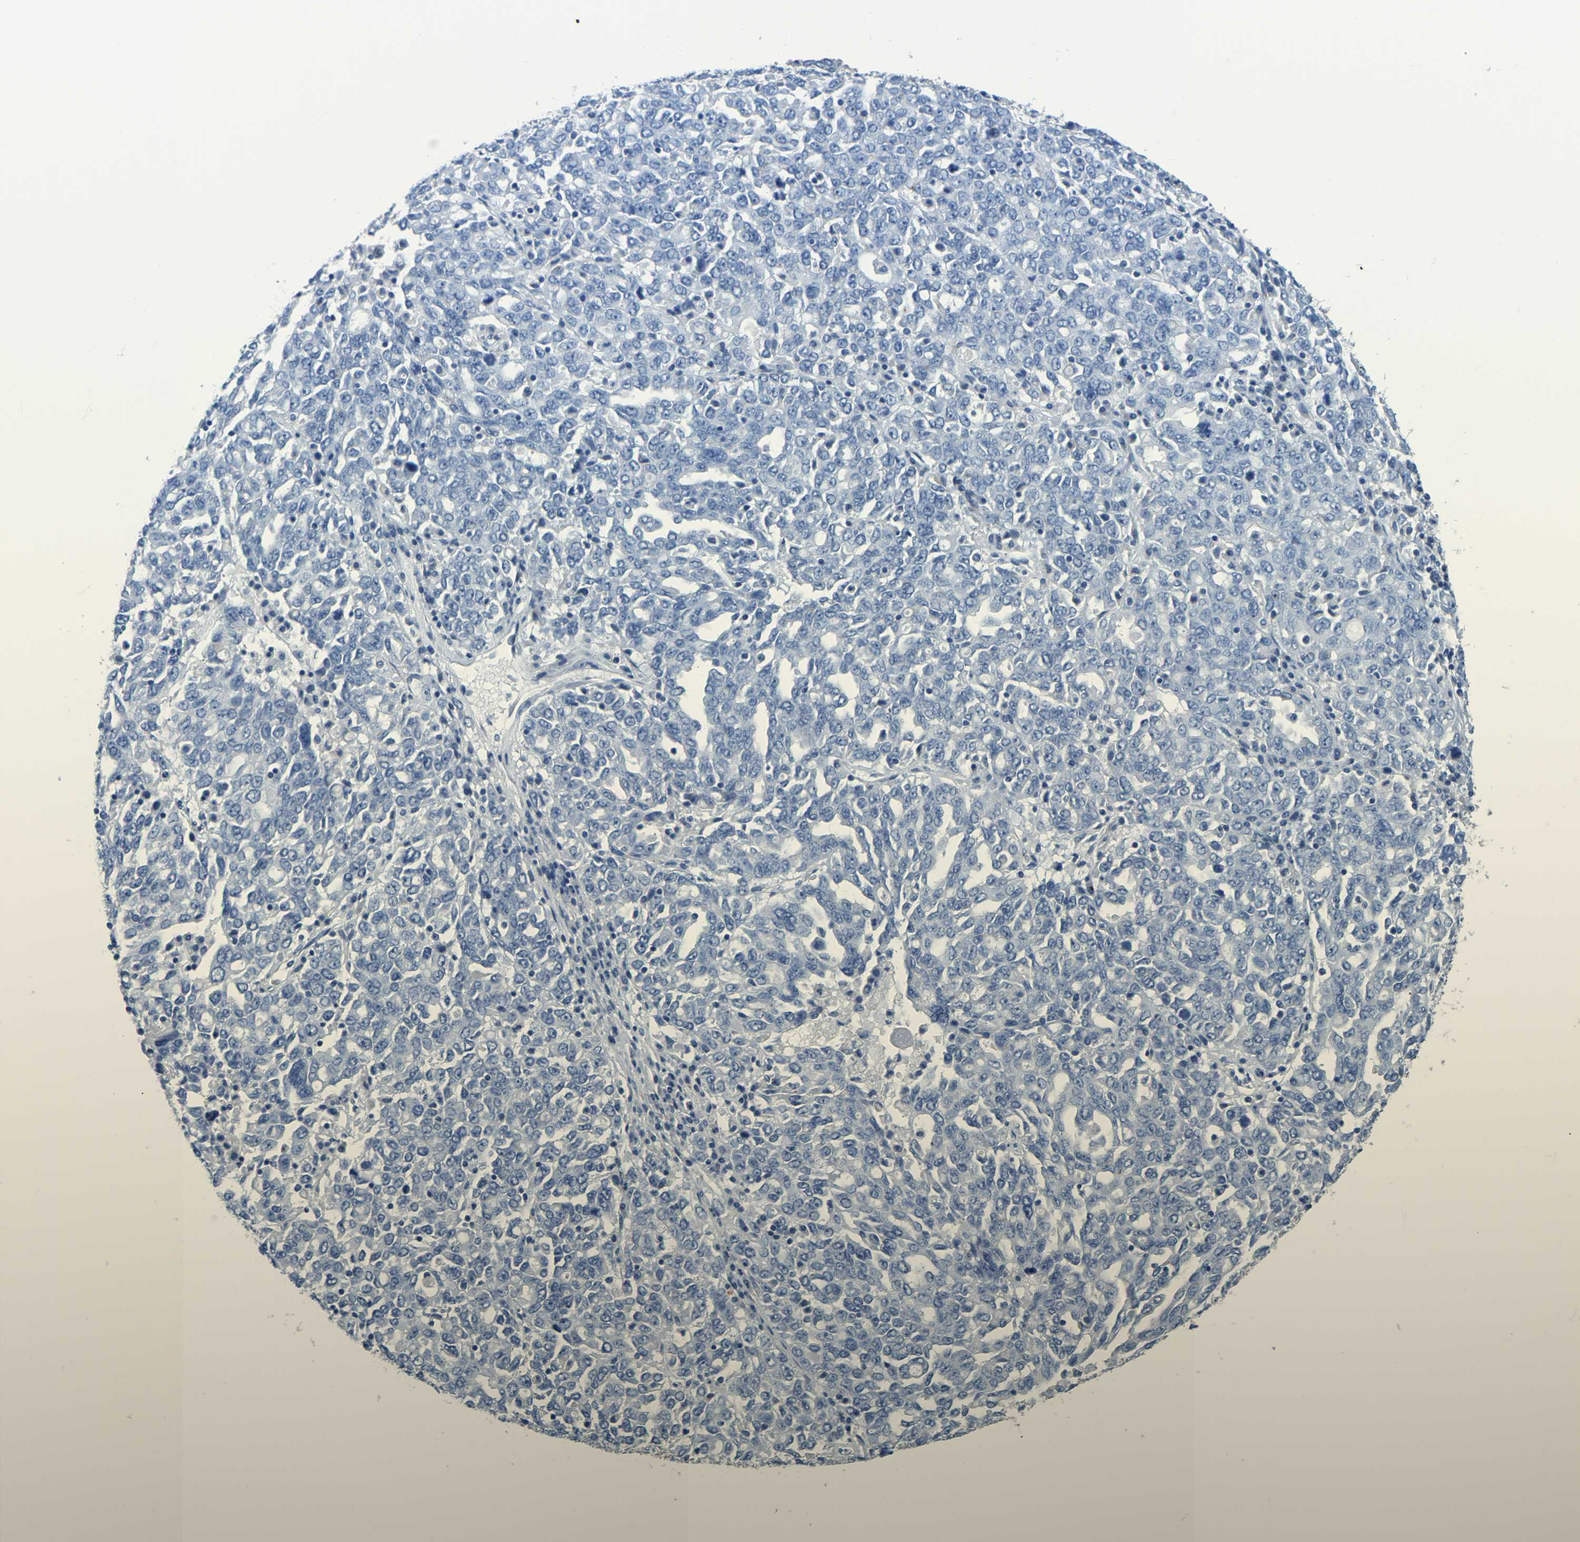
{"staining": {"intensity": "negative", "quantity": "none", "location": "none"}, "tissue": "ovarian cancer", "cell_type": "Tumor cells", "image_type": "cancer", "snomed": [{"axis": "morphology", "description": "Carcinoma, endometroid"}, {"axis": "topography", "description": "Ovary"}], "caption": "High magnification brightfield microscopy of ovarian cancer stained with DAB (3,3'-diaminobenzidine) (brown) and counterstained with hematoxylin (blue): tumor cells show no significant expression.", "gene": "FAM174A", "patient": {"sex": "female", "age": 62}}